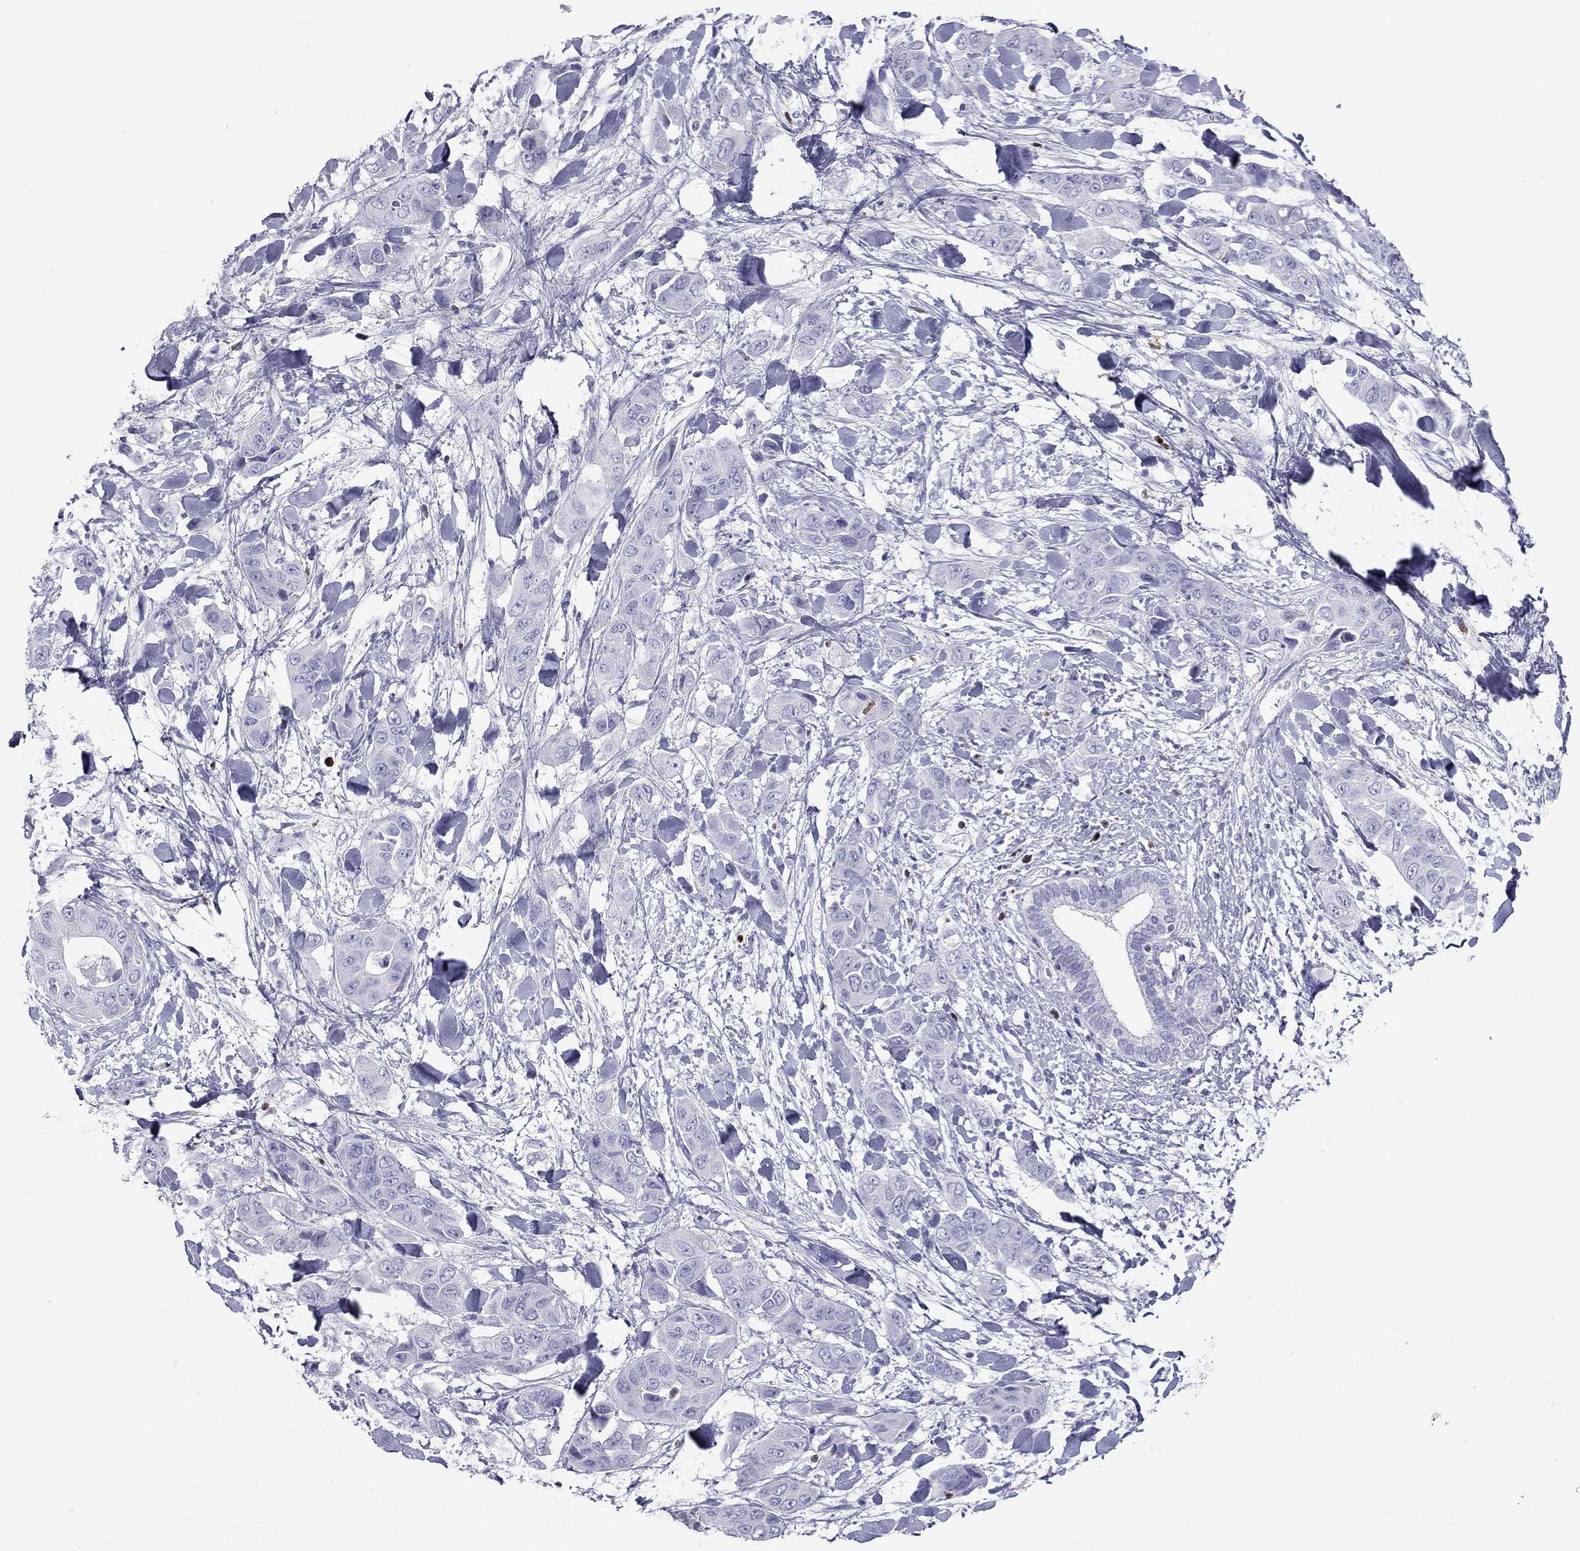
{"staining": {"intensity": "negative", "quantity": "none", "location": "none"}, "tissue": "liver cancer", "cell_type": "Tumor cells", "image_type": "cancer", "snomed": [{"axis": "morphology", "description": "Cholangiocarcinoma"}, {"axis": "topography", "description": "Liver"}], "caption": "A photomicrograph of cholangiocarcinoma (liver) stained for a protein exhibits no brown staining in tumor cells. (Stains: DAB immunohistochemistry with hematoxylin counter stain, Microscopy: brightfield microscopy at high magnification).", "gene": "SH2D2A", "patient": {"sex": "female", "age": 52}}